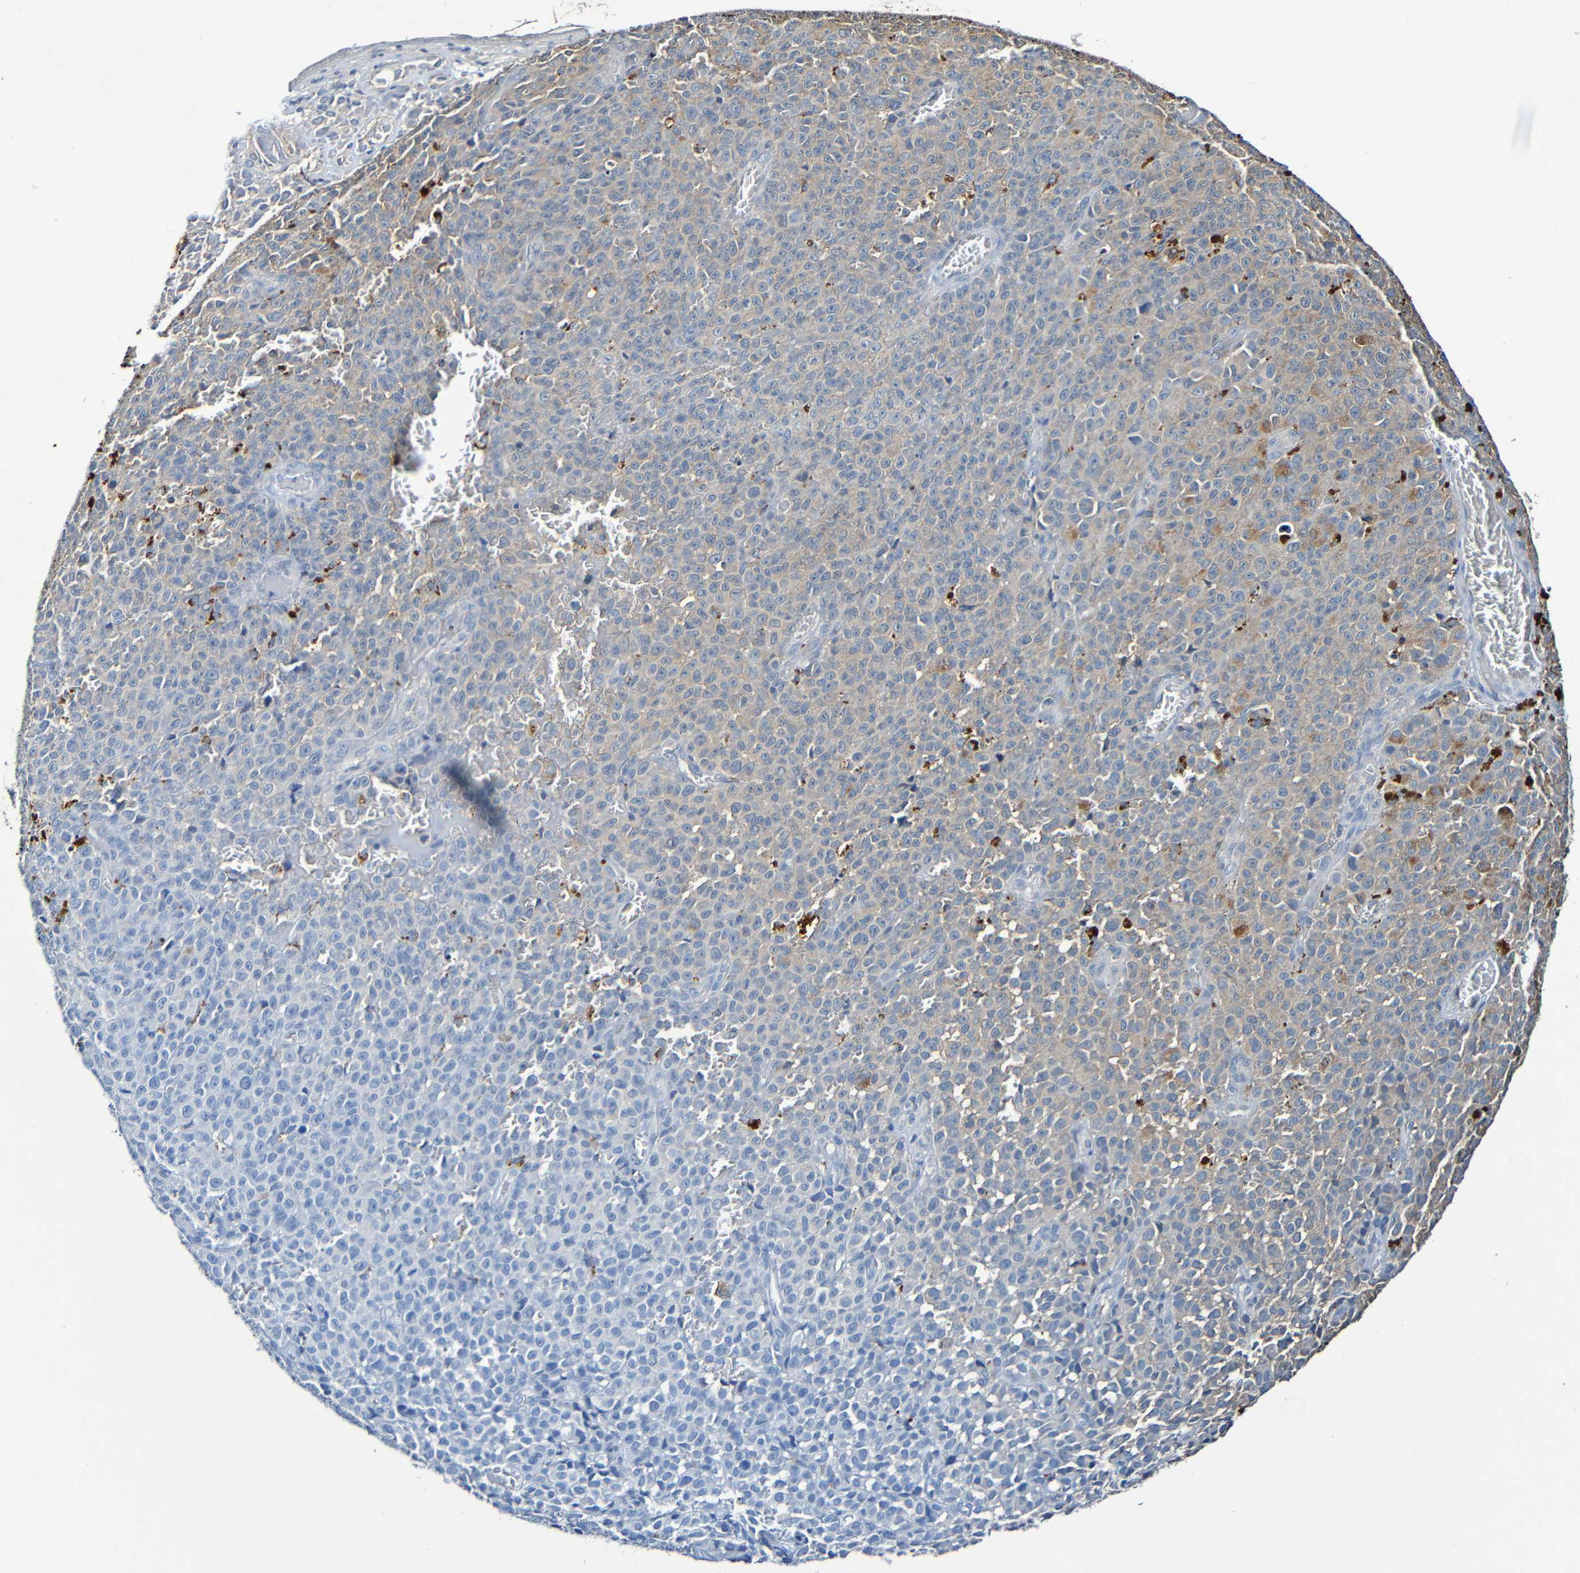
{"staining": {"intensity": "weak", "quantity": "25%-75%", "location": "cytoplasmic/membranous"}, "tissue": "melanoma", "cell_type": "Tumor cells", "image_type": "cancer", "snomed": [{"axis": "morphology", "description": "Malignant melanoma, NOS"}, {"axis": "topography", "description": "Skin"}], "caption": "The histopathology image demonstrates a brown stain indicating the presence of a protein in the cytoplasmic/membranous of tumor cells in melanoma.", "gene": "LRRC70", "patient": {"sex": "female", "age": 82}}